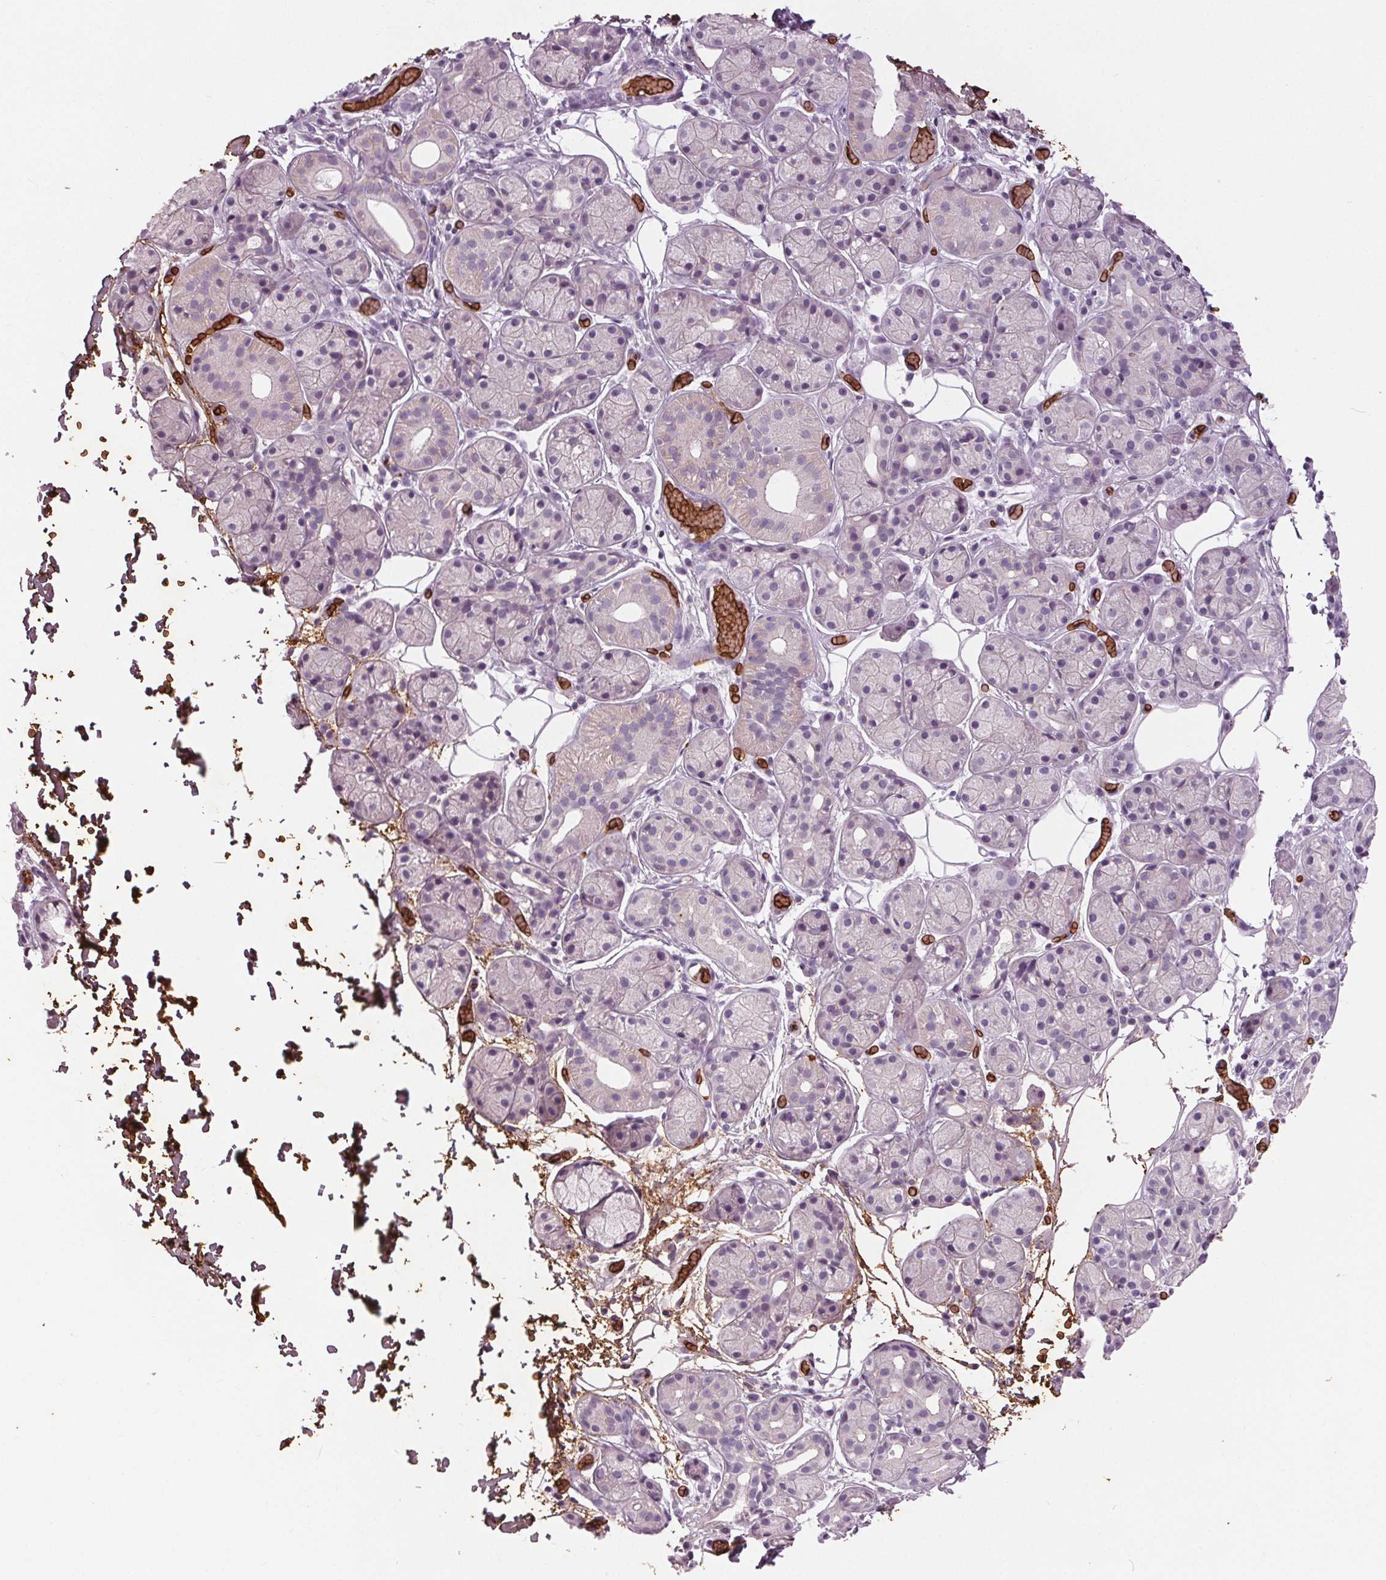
{"staining": {"intensity": "negative", "quantity": "none", "location": "none"}, "tissue": "salivary gland", "cell_type": "Glandular cells", "image_type": "normal", "snomed": [{"axis": "morphology", "description": "Normal tissue, NOS"}, {"axis": "topography", "description": "Salivary gland"}, {"axis": "topography", "description": "Peripheral nerve tissue"}], "caption": "This image is of normal salivary gland stained with immunohistochemistry to label a protein in brown with the nuclei are counter-stained blue. There is no expression in glandular cells. The staining is performed using DAB (3,3'-diaminobenzidine) brown chromogen with nuclei counter-stained in using hematoxylin.", "gene": "SLC4A1", "patient": {"sex": "male", "age": 71}}